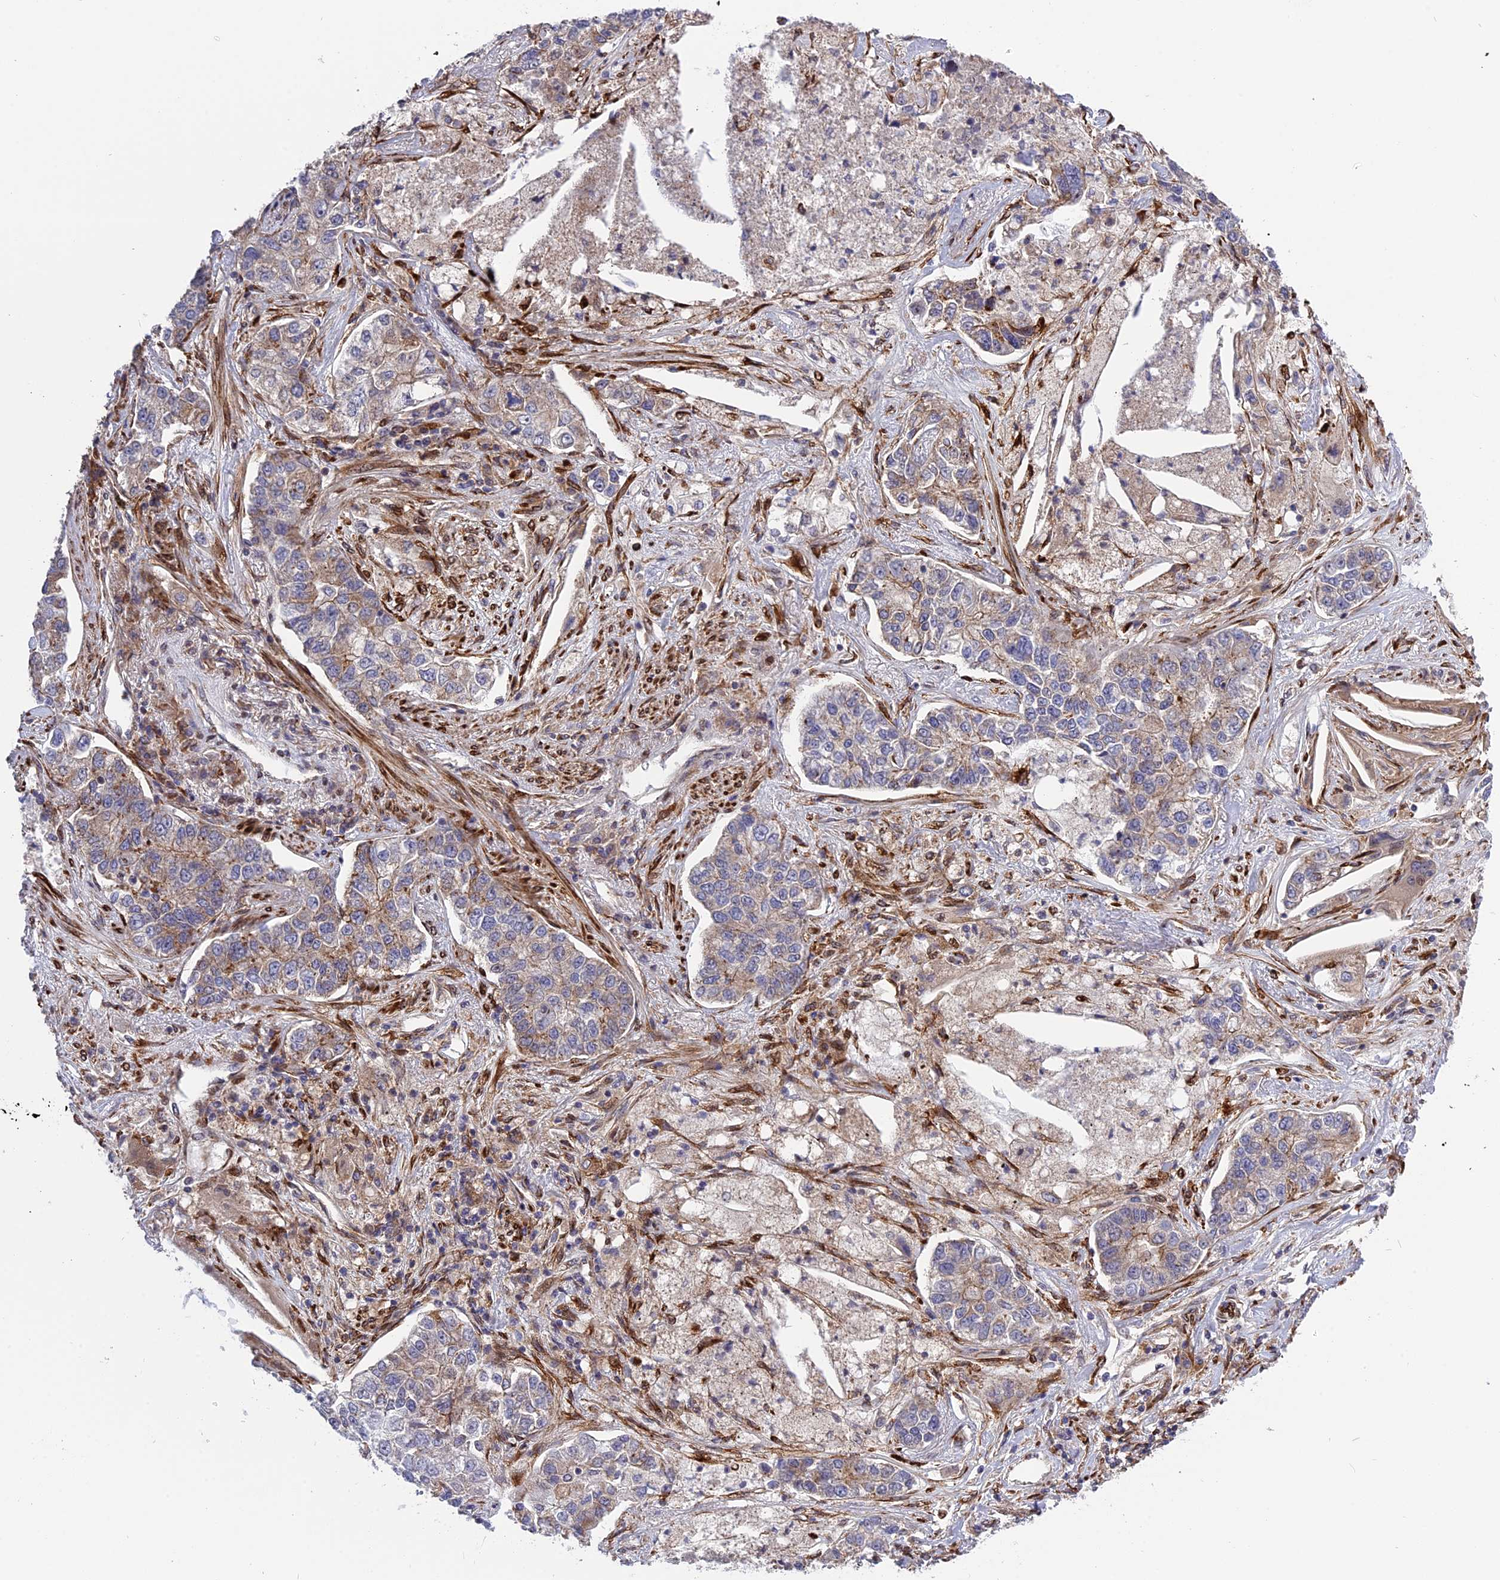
{"staining": {"intensity": "negative", "quantity": "none", "location": "none"}, "tissue": "lung cancer", "cell_type": "Tumor cells", "image_type": "cancer", "snomed": [{"axis": "morphology", "description": "Adenocarcinoma, NOS"}, {"axis": "topography", "description": "Lung"}], "caption": "Immunohistochemistry histopathology image of human lung cancer (adenocarcinoma) stained for a protein (brown), which reveals no staining in tumor cells.", "gene": "DDX60L", "patient": {"sex": "male", "age": 49}}